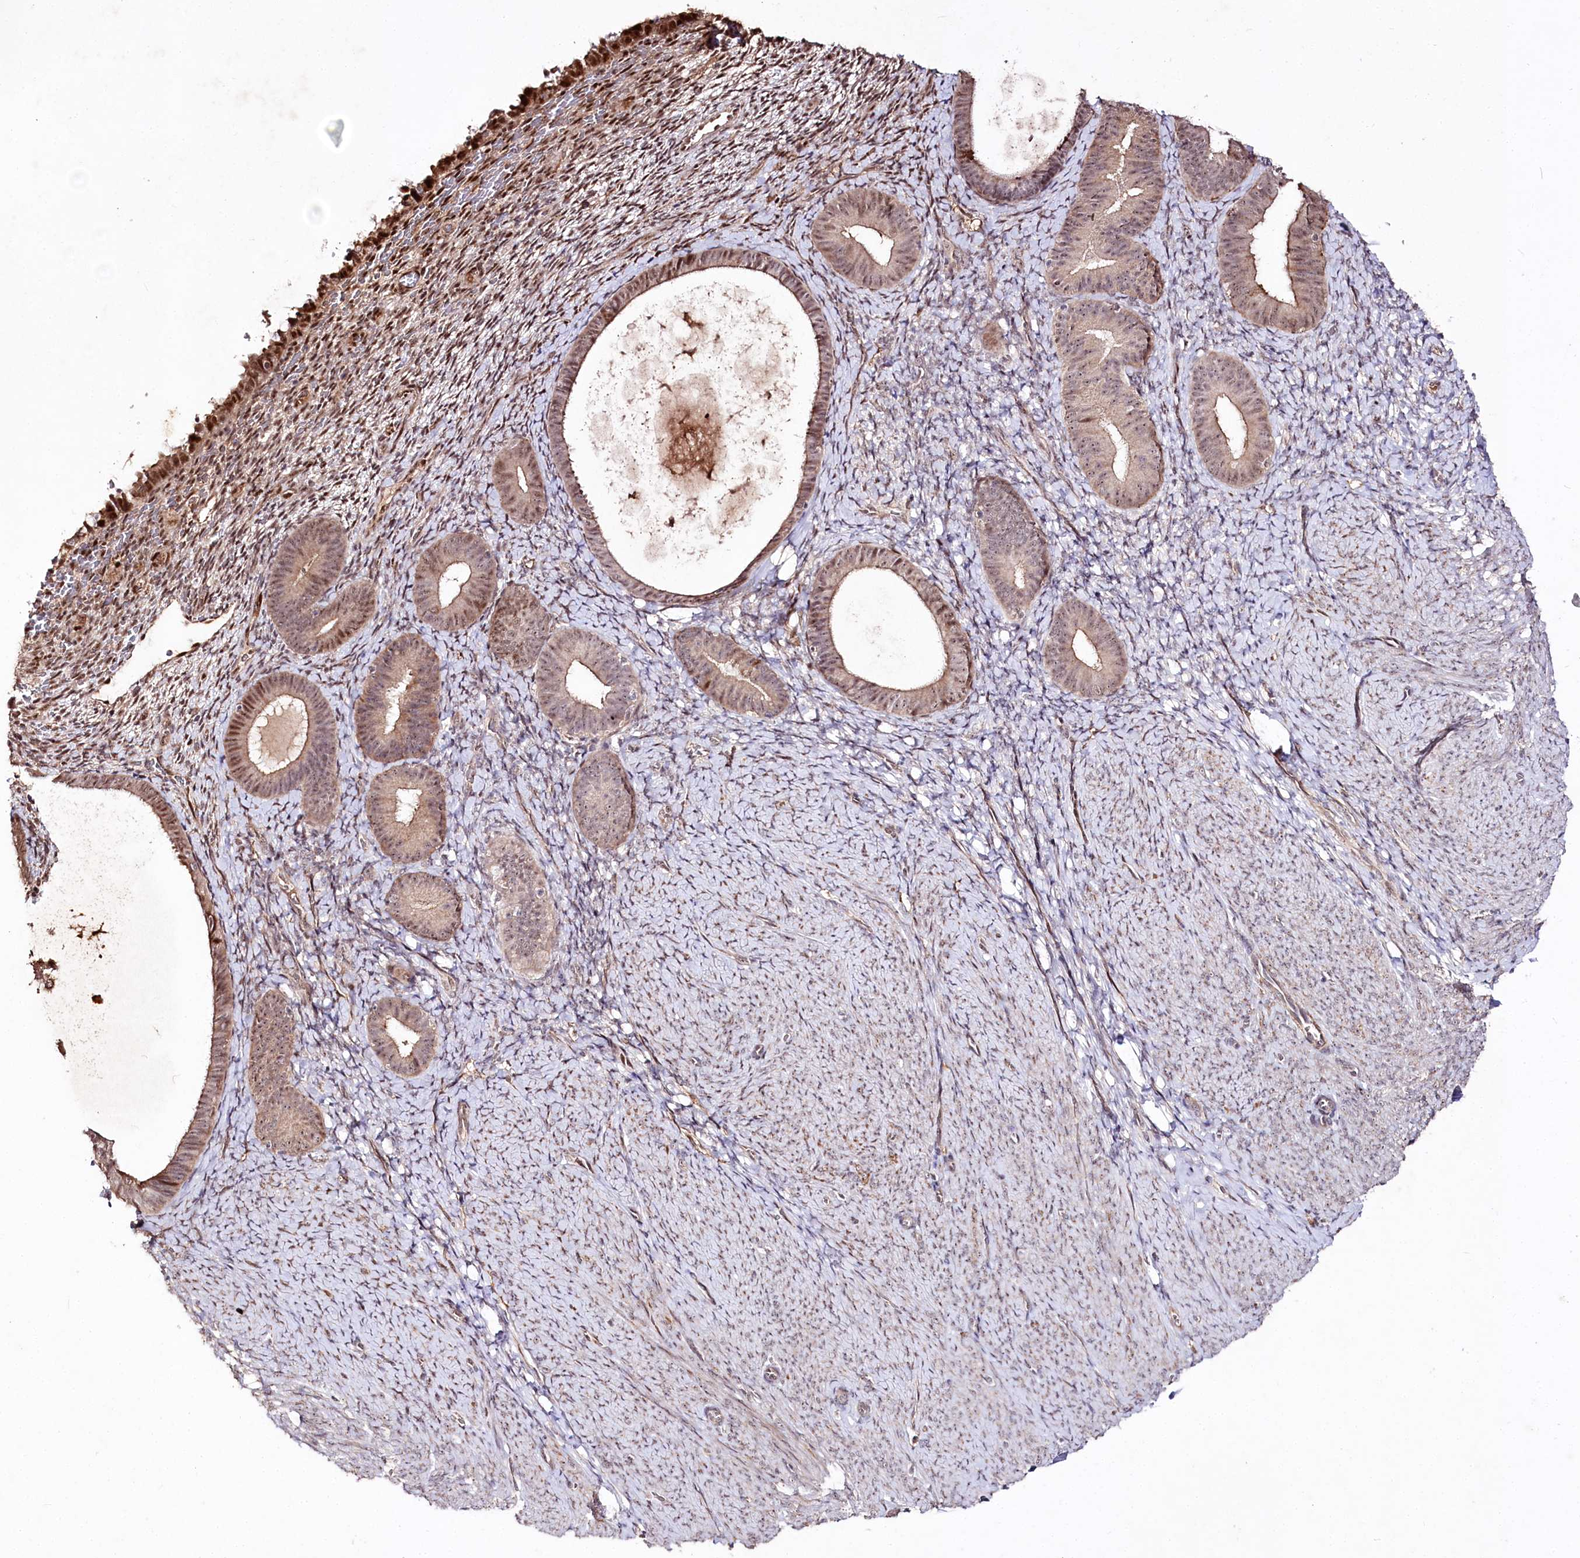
{"staining": {"intensity": "moderate", "quantity": "<25%", "location": "nuclear"}, "tissue": "endometrium", "cell_type": "Cells in endometrial stroma", "image_type": "normal", "snomed": [{"axis": "morphology", "description": "Normal tissue, NOS"}, {"axis": "topography", "description": "Endometrium"}], "caption": "Immunohistochemical staining of benign human endometrium shows <25% levels of moderate nuclear protein expression in approximately <25% of cells in endometrial stroma.", "gene": "DMP1", "patient": {"sex": "female", "age": 65}}